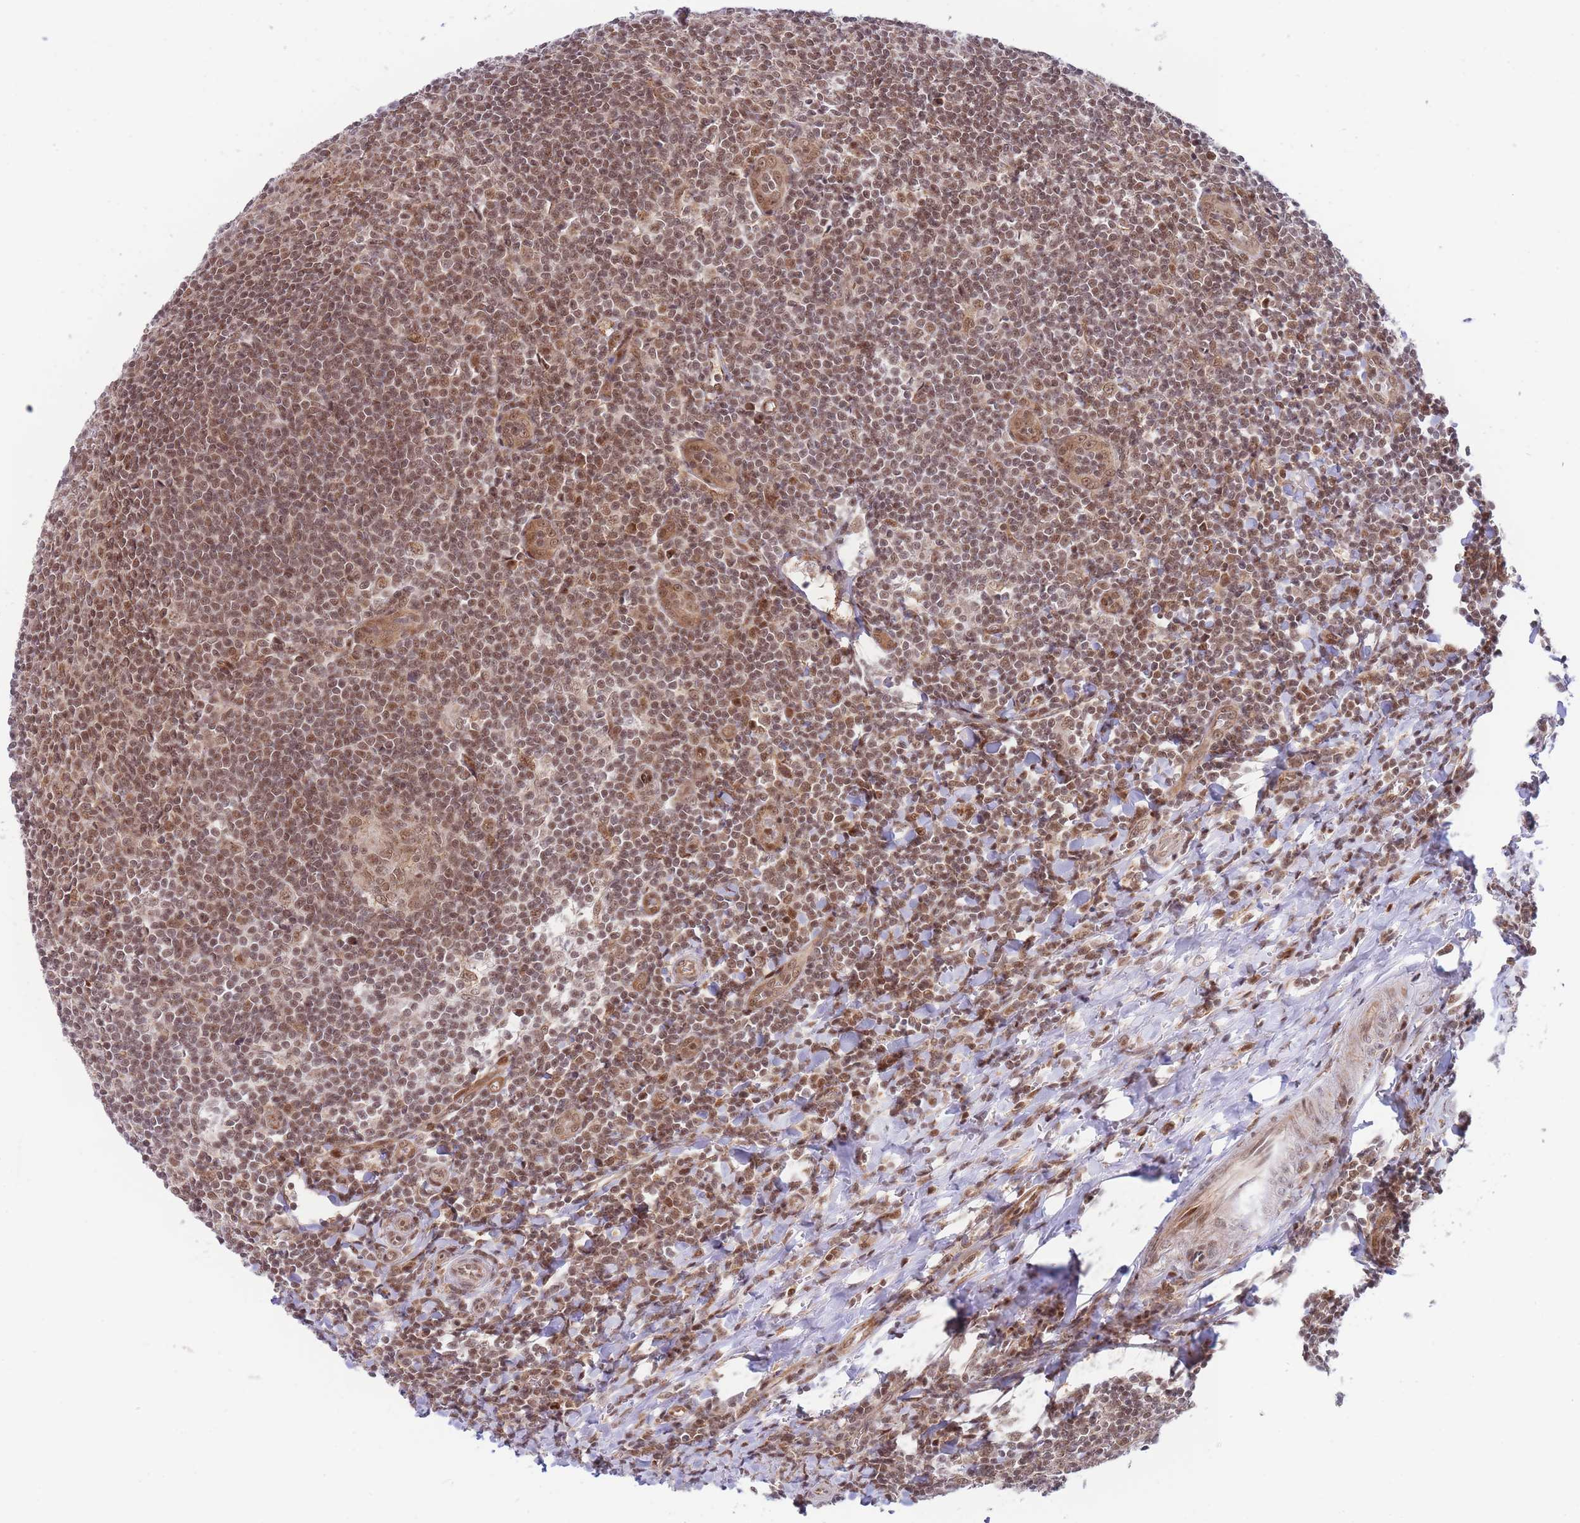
{"staining": {"intensity": "moderate", "quantity": ">75%", "location": "nuclear"}, "tissue": "tonsil", "cell_type": "Germinal center cells", "image_type": "normal", "snomed": [{"axis": "morphology", "description": "Normal tissue, NOS"}, {"axis": "topography", "description": "Tonsil"}], "caption": "Tonsil stained with DAB IHC exhibits medium levels of moderate nuclear positivity in about >75% of germinal center cells.", "gene": "BOD1L1", "patient": {"sex": "male", "age": 27}}